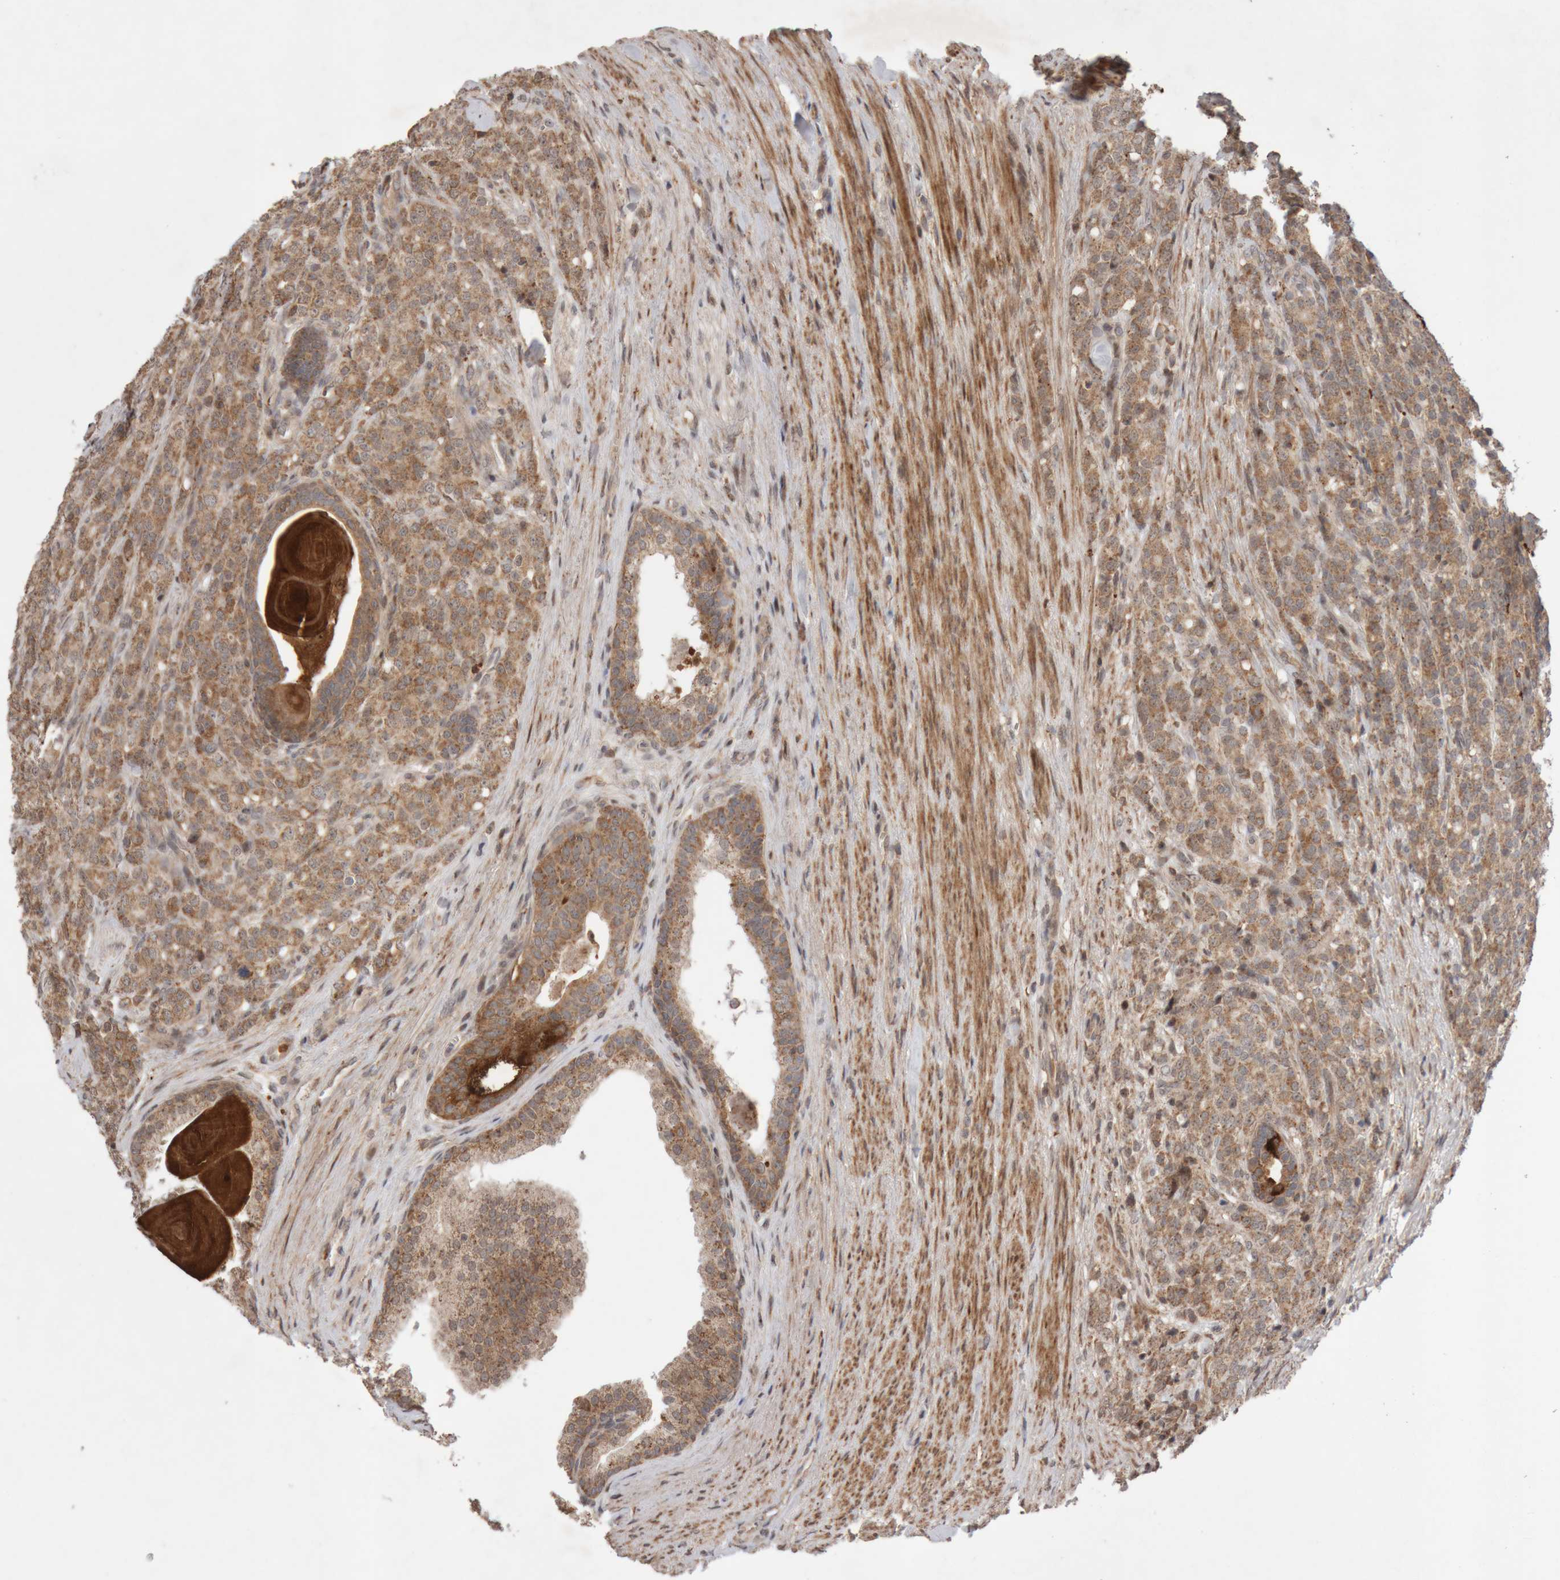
{"staining": {"intensity": "moderate", "quantity": ">75%", "location": "cytoplasmic/membranous"}, "tissue": "prostate cancer", "cell_type": "Tumor cells", "image_type": "cancer", "snomed": [{"axis": "morphology", "description": "Adenocarcinoma, High grade"}, {"axis": "topography", "description": "Prostate"}], "caption": "A brown stain highlights moderate cytoplasmic/membranous staining of a protein in human prostate high-grade adenocarcinoma tumor cells. Using DAB (3,3'-diaminobenzidine) (brown) and hematoxylin (blue) stains, captured at high magnification using brightfield microscopy.", "gene": "KIF21B", "patient": {"sex": "male", "age": 62}}